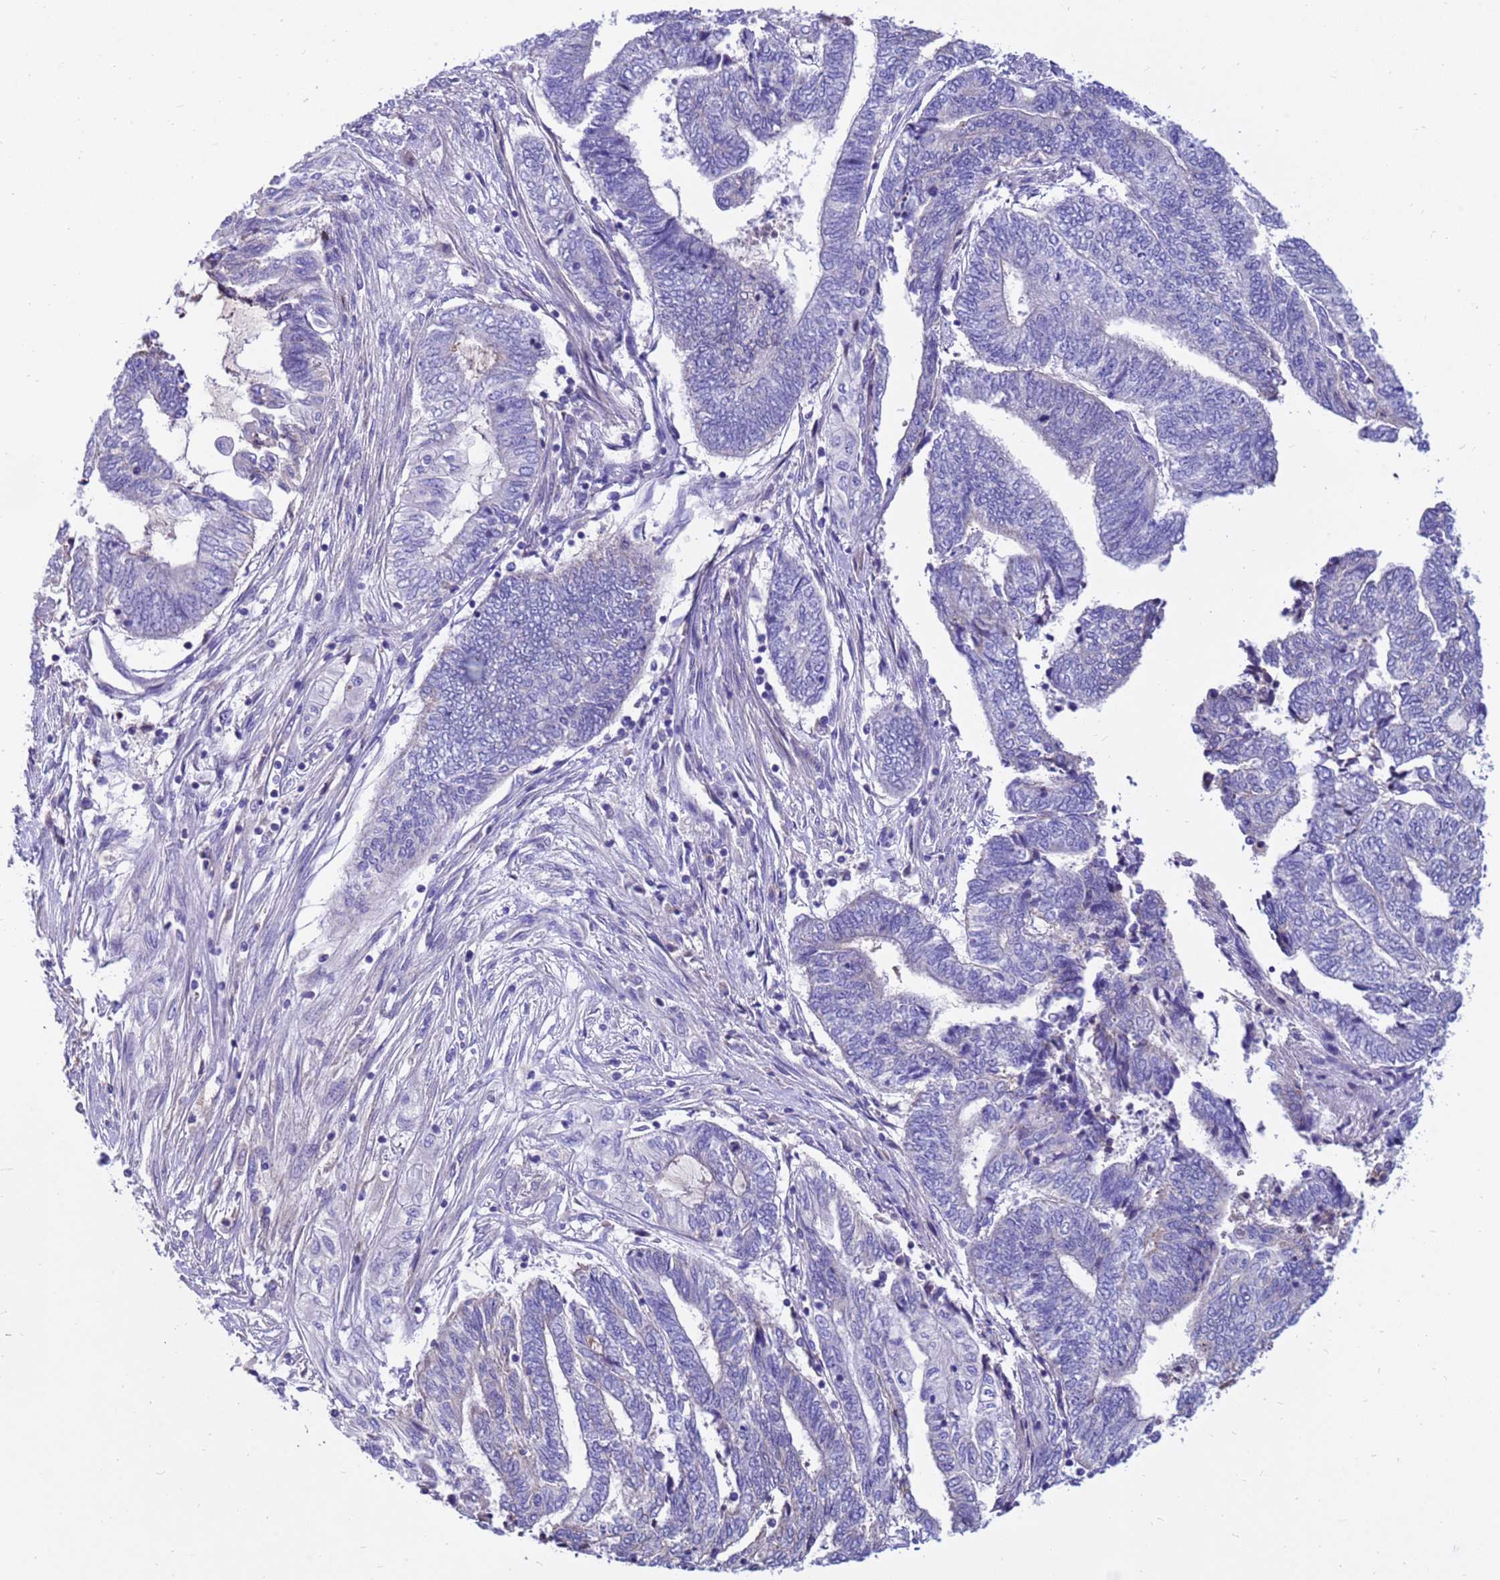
{"staining": {"intensity": "negative", "quantity": "none", "location": "none"}, "tissue": "endometrial cancer", "cell_type": "Tumor cells", "image_type": "cancer", "snomed": [{"axis": "morphology", "description": "Adenocarcinoma, NOS"}, {"axis": "topography", "description": "Uterus"}, {"axis": "topography", "description": "Endometrium"}], "caption": "This is an immunohistochemistry photomicrograph of endometrial cancer. There is no positivity in tumor cells.", "gene": "TUBGCP3", "patient": {"sex": "female", "age": 70}}